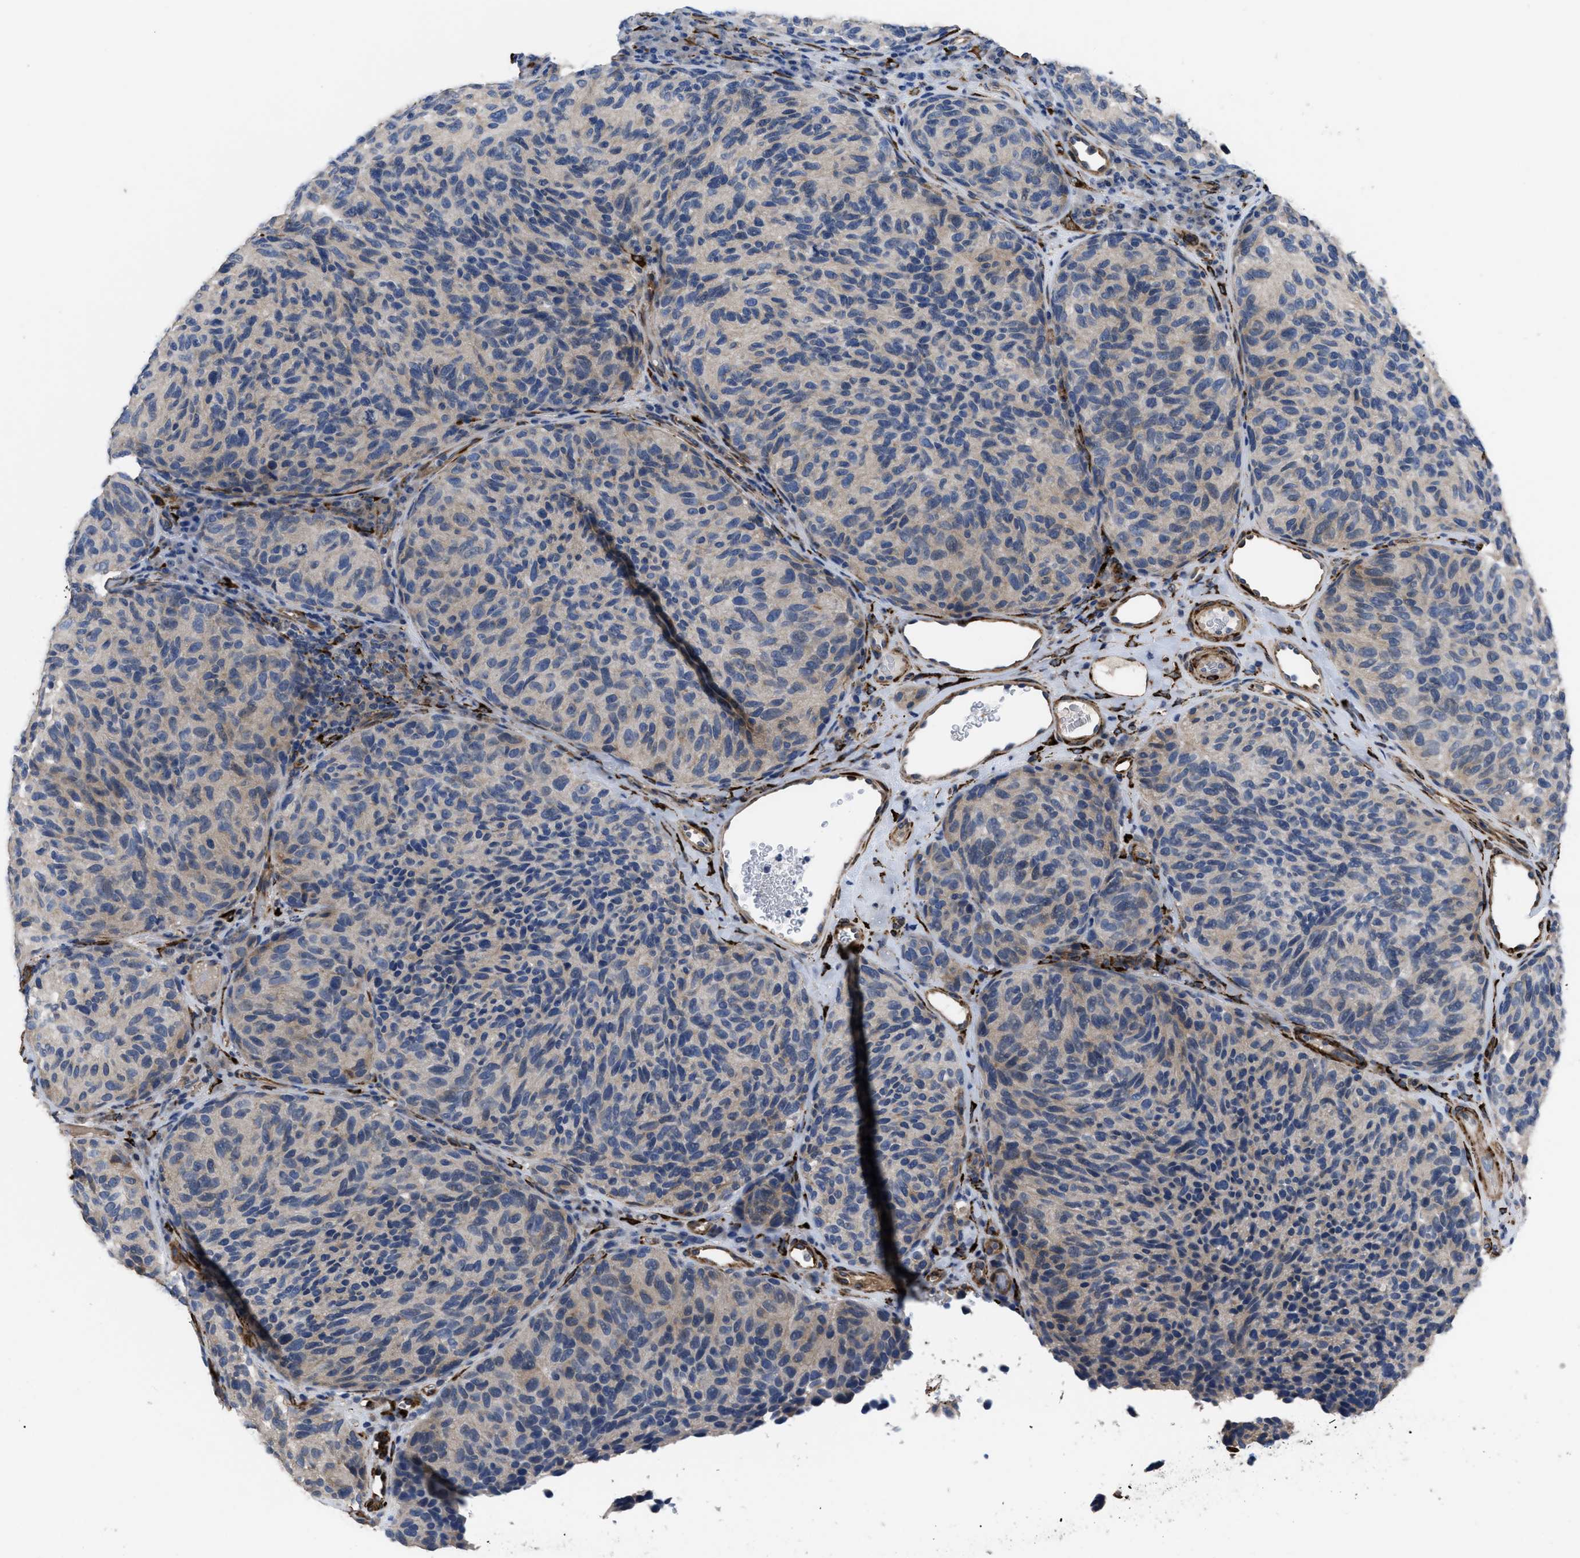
{"staining": {"intensity": "negative", "quantity": "none", "location": "none"}, "tissue": "melanoma", "cell_type": "Tumor cells", "image_type": "cancer", "snomed": [{"axis": "morphology", "description": "Malignant melanoma, NOS"}, {"axis": "topography", "description": "Skin"}], "caption": "Immunohistochemical staining of human melanoma exhibits no significant positivity in tumor cells.", "gene": "SQLE", "patient": {"sex": "female", "age": 73}}